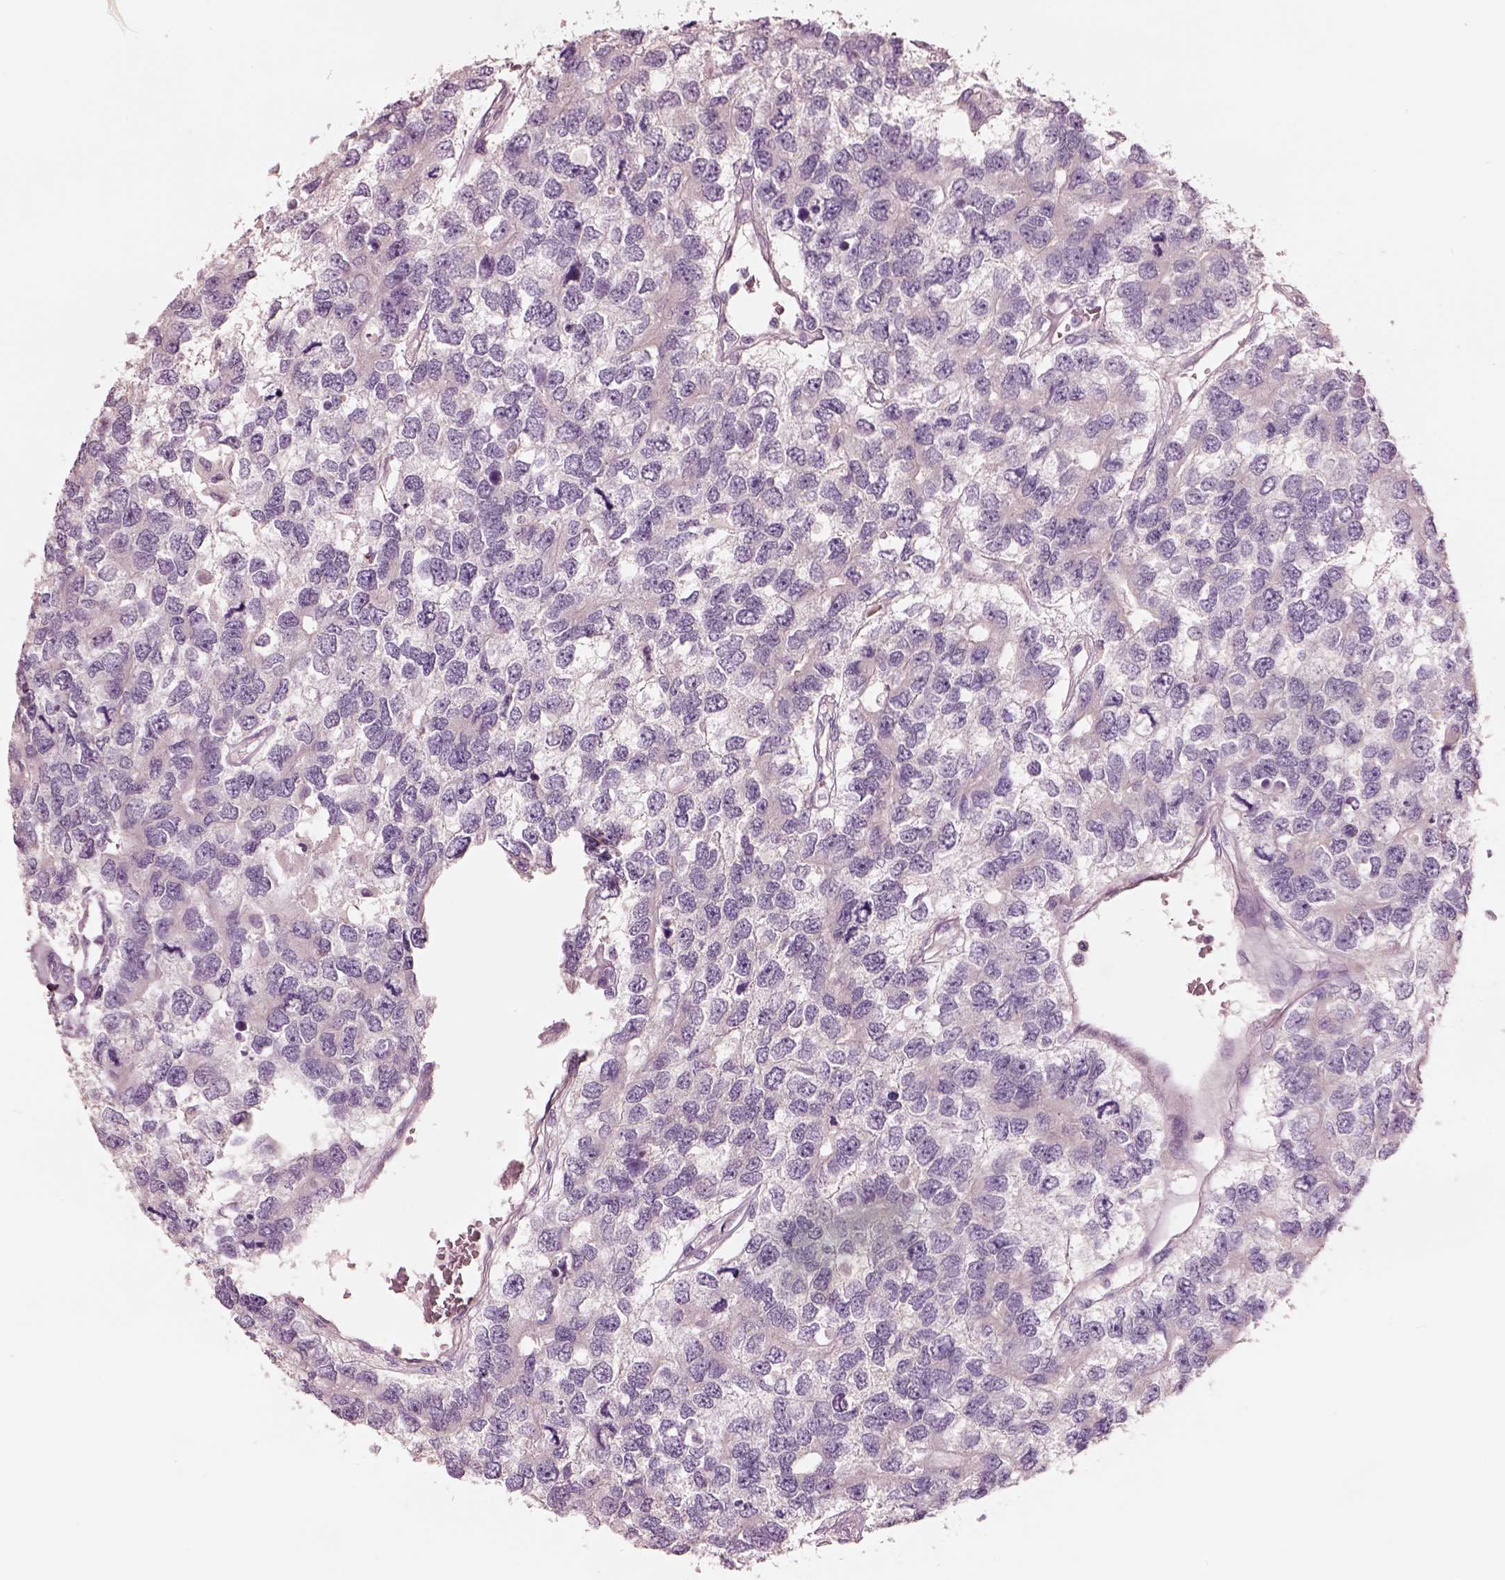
{"staining": {"intensity": "negative", "quantity": "none", "location": "none"}, "tissue": "testis cancer", "cell_type": "Tumor cells", "image_type": "cancer", "snomed": [{"axis": "morphology", "description": "Seminoma, NOS"}, {"axis": "topography", "description": "Testis"}], "caption": "This is an IHC histopathology image of human testis cancer. There is no staining in tumor cells.", "gene": "ELSPBP1", "patient": {"sex": "male", "age": 52}}